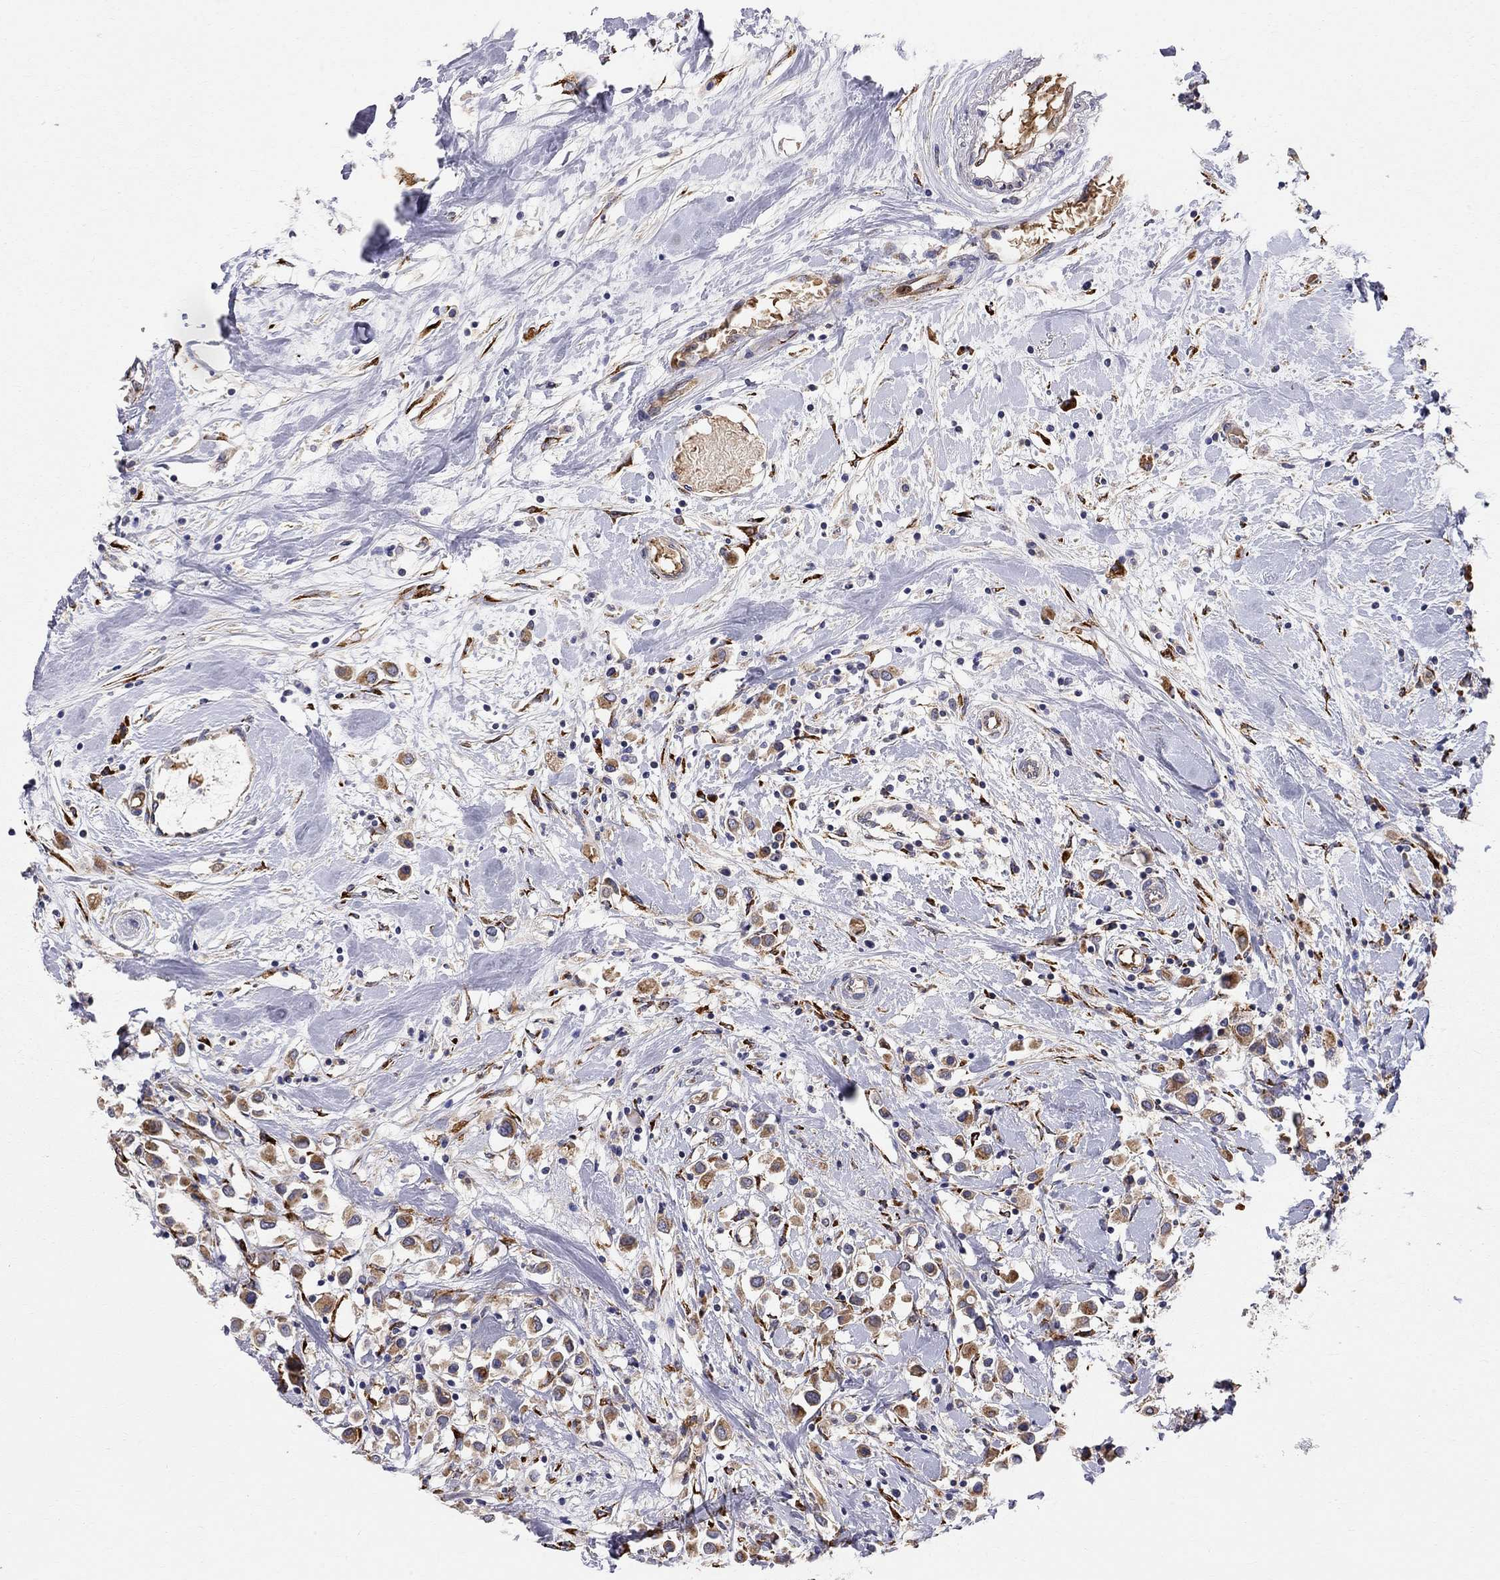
{"staining": {"intensity": "strong", "quantity": ">75%", "location": "cytoplasmic/membranous"}, "tissue": "breast cancer", "cell_type": "Tumor cells", "image_type": "cancer", "snomed": [{"axis": "morphology", "description": "Duct carcinoma"}, {"axis": "topography", "description": "Breast"}], "caption": "Human breast cancer stained for a protein (brown) demonstrates strong cytoplasmic/membranous positive expression in about >75% of tumor cells.", "gene": "CASTOR1", "patient": {"sex": "female", "age": 61}}